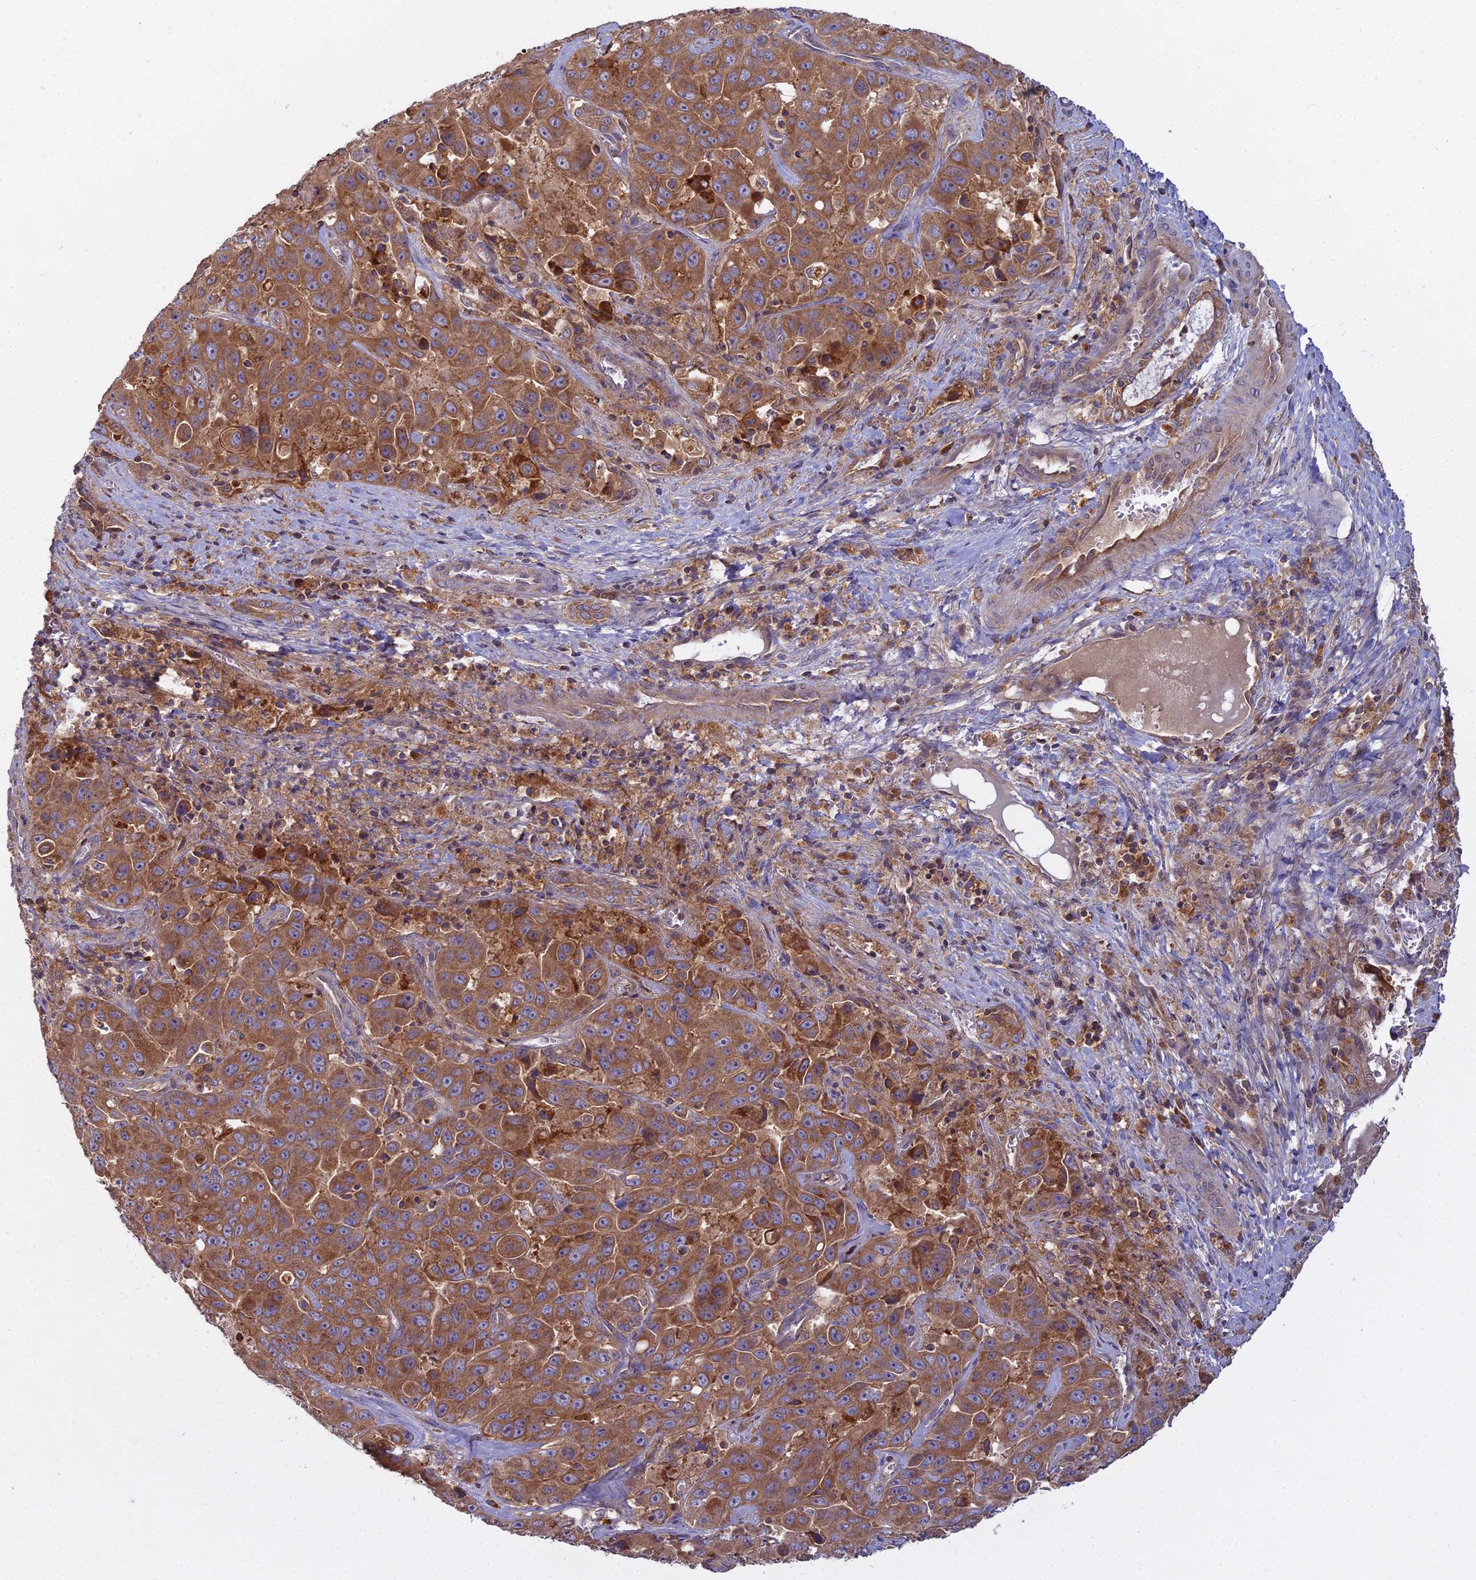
{"staining": {"intensity": "moderate", "quantity": ">75%", "location": "cytoplasmic/membranous"}, "tissue": "liver cancer", "cell_type": "Tumor cells", "image_type": "cancer", "snomed": [{"axis": "morphology", "description": "Cholangiocarcinoma"}, {"axis": "topography", "description": "Liver"}], "caption": "Liver cancer (cholangiocarcinoma) stained with DAB (3,3'-diaminobenzidine) immunohistochemistry exhibits medium levels of moderate cytoplasmic/membranous positivity in approximately >75% of tumor cells.", "gene": "CCDC167", "patient": {"sex": "female", "age": 52}}